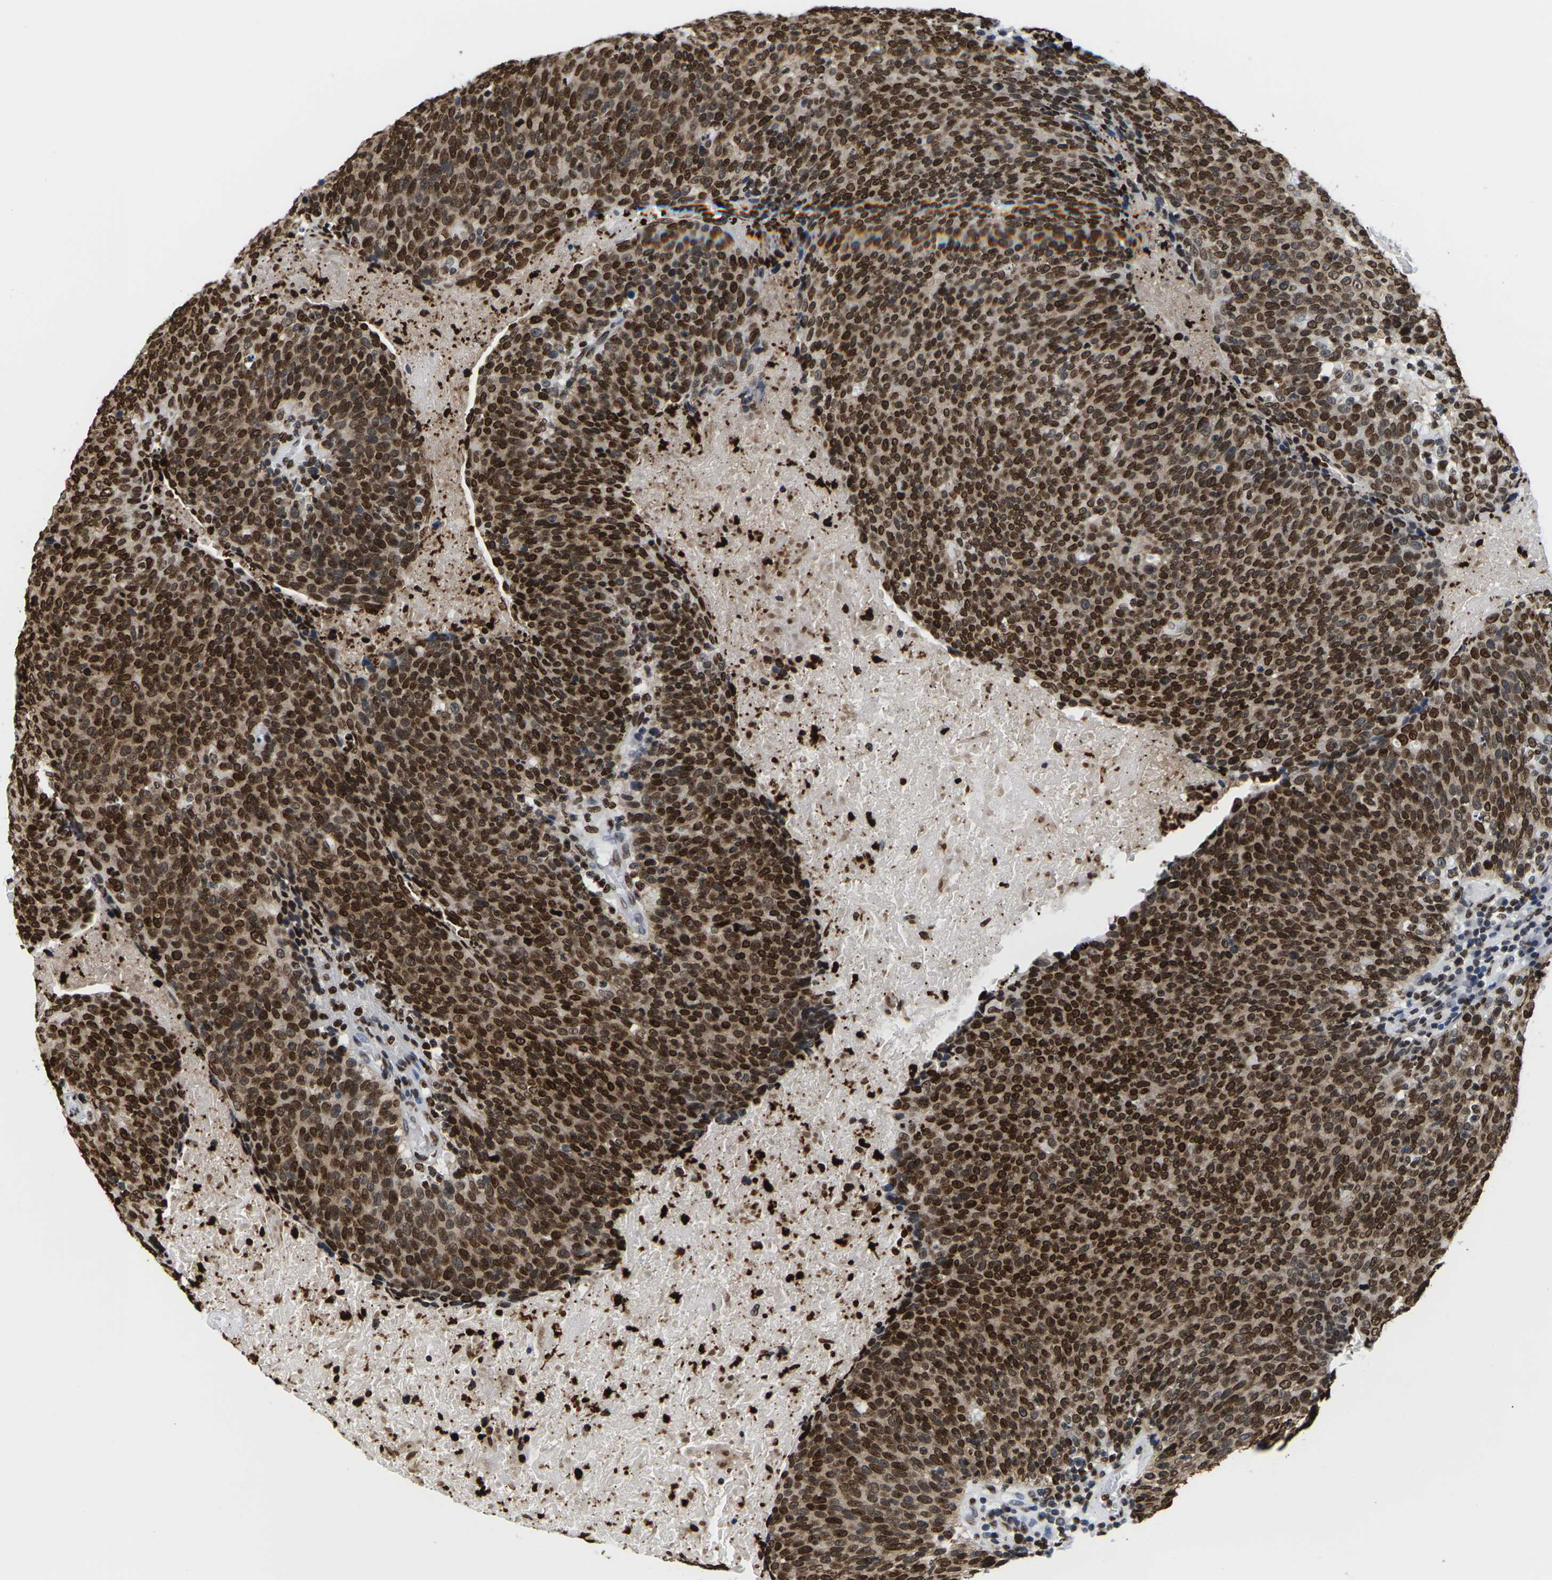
{"staining": {"intensity": "strong", "quantity": ">75%", "location": "cytoplasmic/membranous,nuclear"}, "tissue": "head and neck cancer", "cell_type": "Tumor cells", "image_type": "cancer", "snomed": [{"axis": "morphology", "description": "Squamous cell carcinoma, NOS"}, {"axis": "morphology", "description": "Squamous cell carcinoma, metastatic, NOS"}, {"axis": "topography", "description": "Lymph node"}, {"axis": "topography", "description": "Head-Neck"}], "caption": "DAB immunohistochemical staining of squamous cell carcinoma (head and neck) displays strong cytoplasmic/membranous and nuclear protein staining in approximately >75% of tumor cells.", "gene": "H2AC21", "patient": {"sex": "male", "age": 62}}